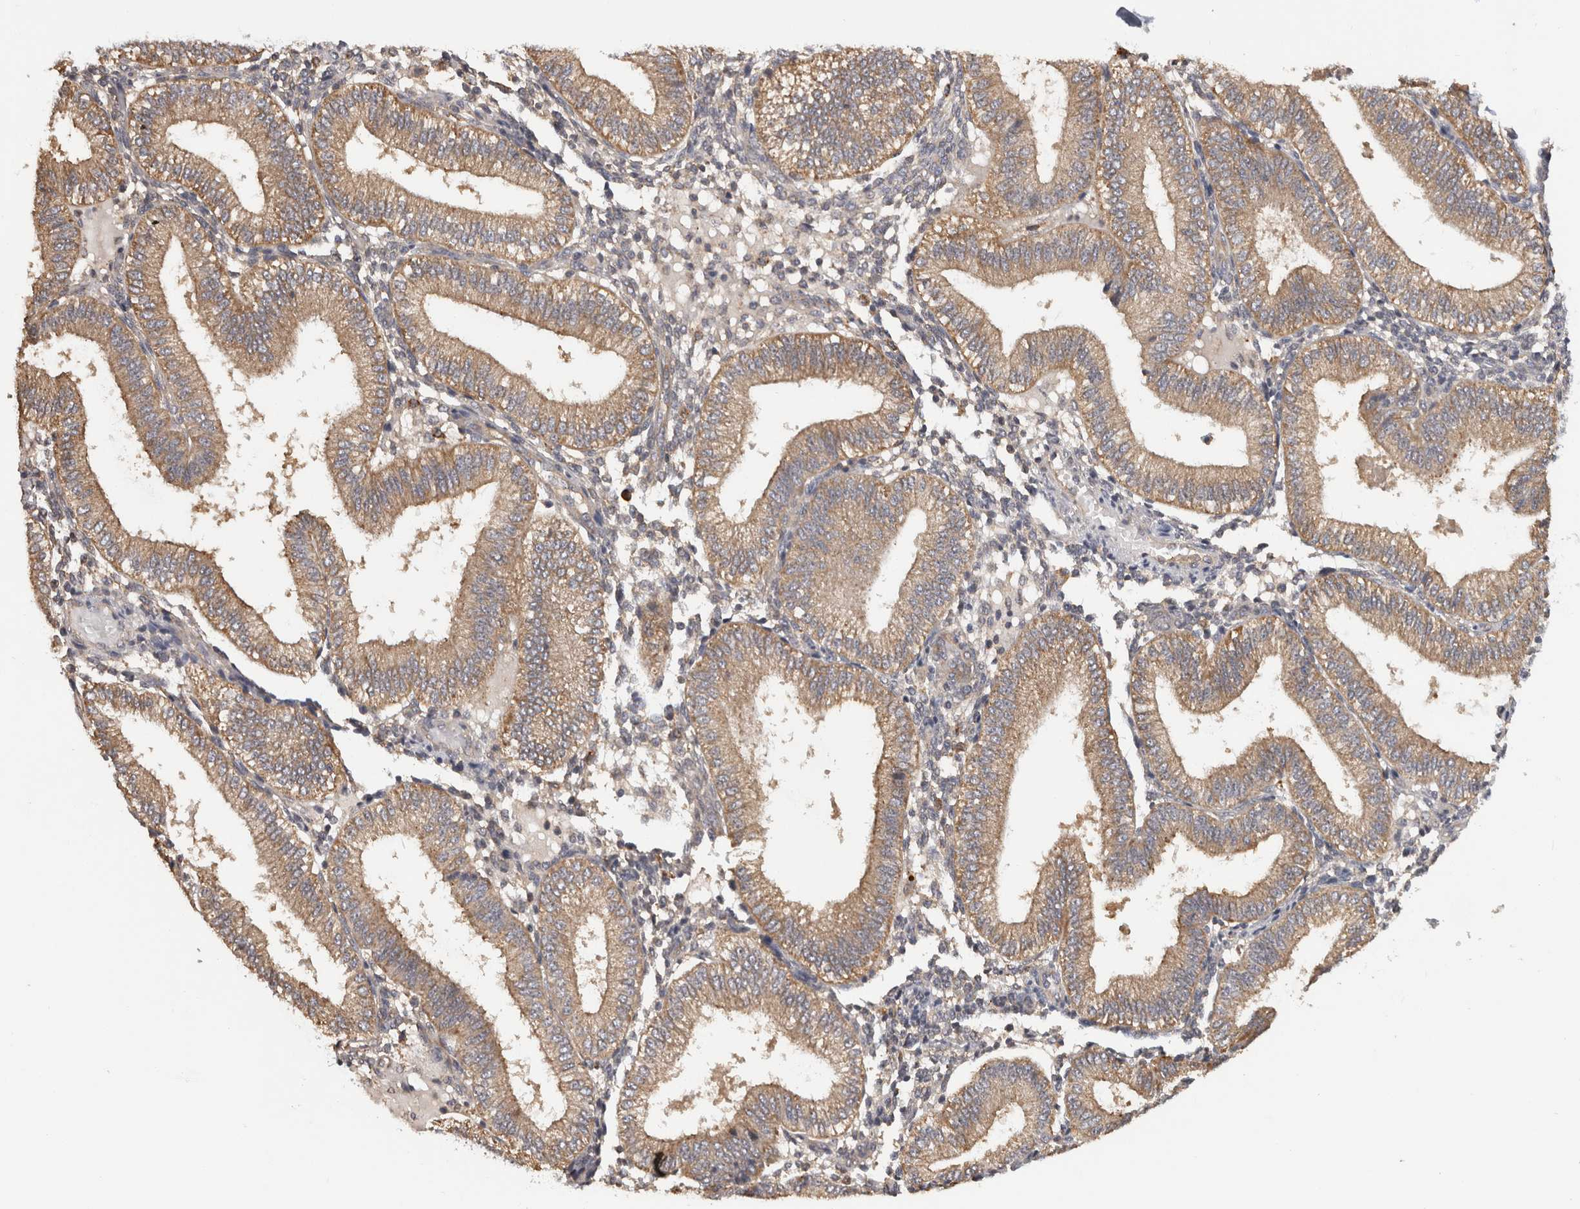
{"staining": {"intensity": "weak", "quantity": "25%-75%", "location": "cytoplasmic/membranous"}, "tissue": "endometrium", "cell_type": "Cells in endometrial stroma", "image_type": "normal", "snomed": [{"axis": "morphology", "description": "Normal tissue, NOS"}, {"axis": "topography", "description": "Endometrium"}], "caption": "High-power microscopy captured an IHC photomicrograph of normal endometrium, revealing weak cytoplasmic/membranous staining in approximately 25%-75% of cells in endometrial stroma. (DAB = brown stain, brightfield microscopy at high magnification).", "gene": "ACAT2", "patient": {"sex": "female", "age": 39}}